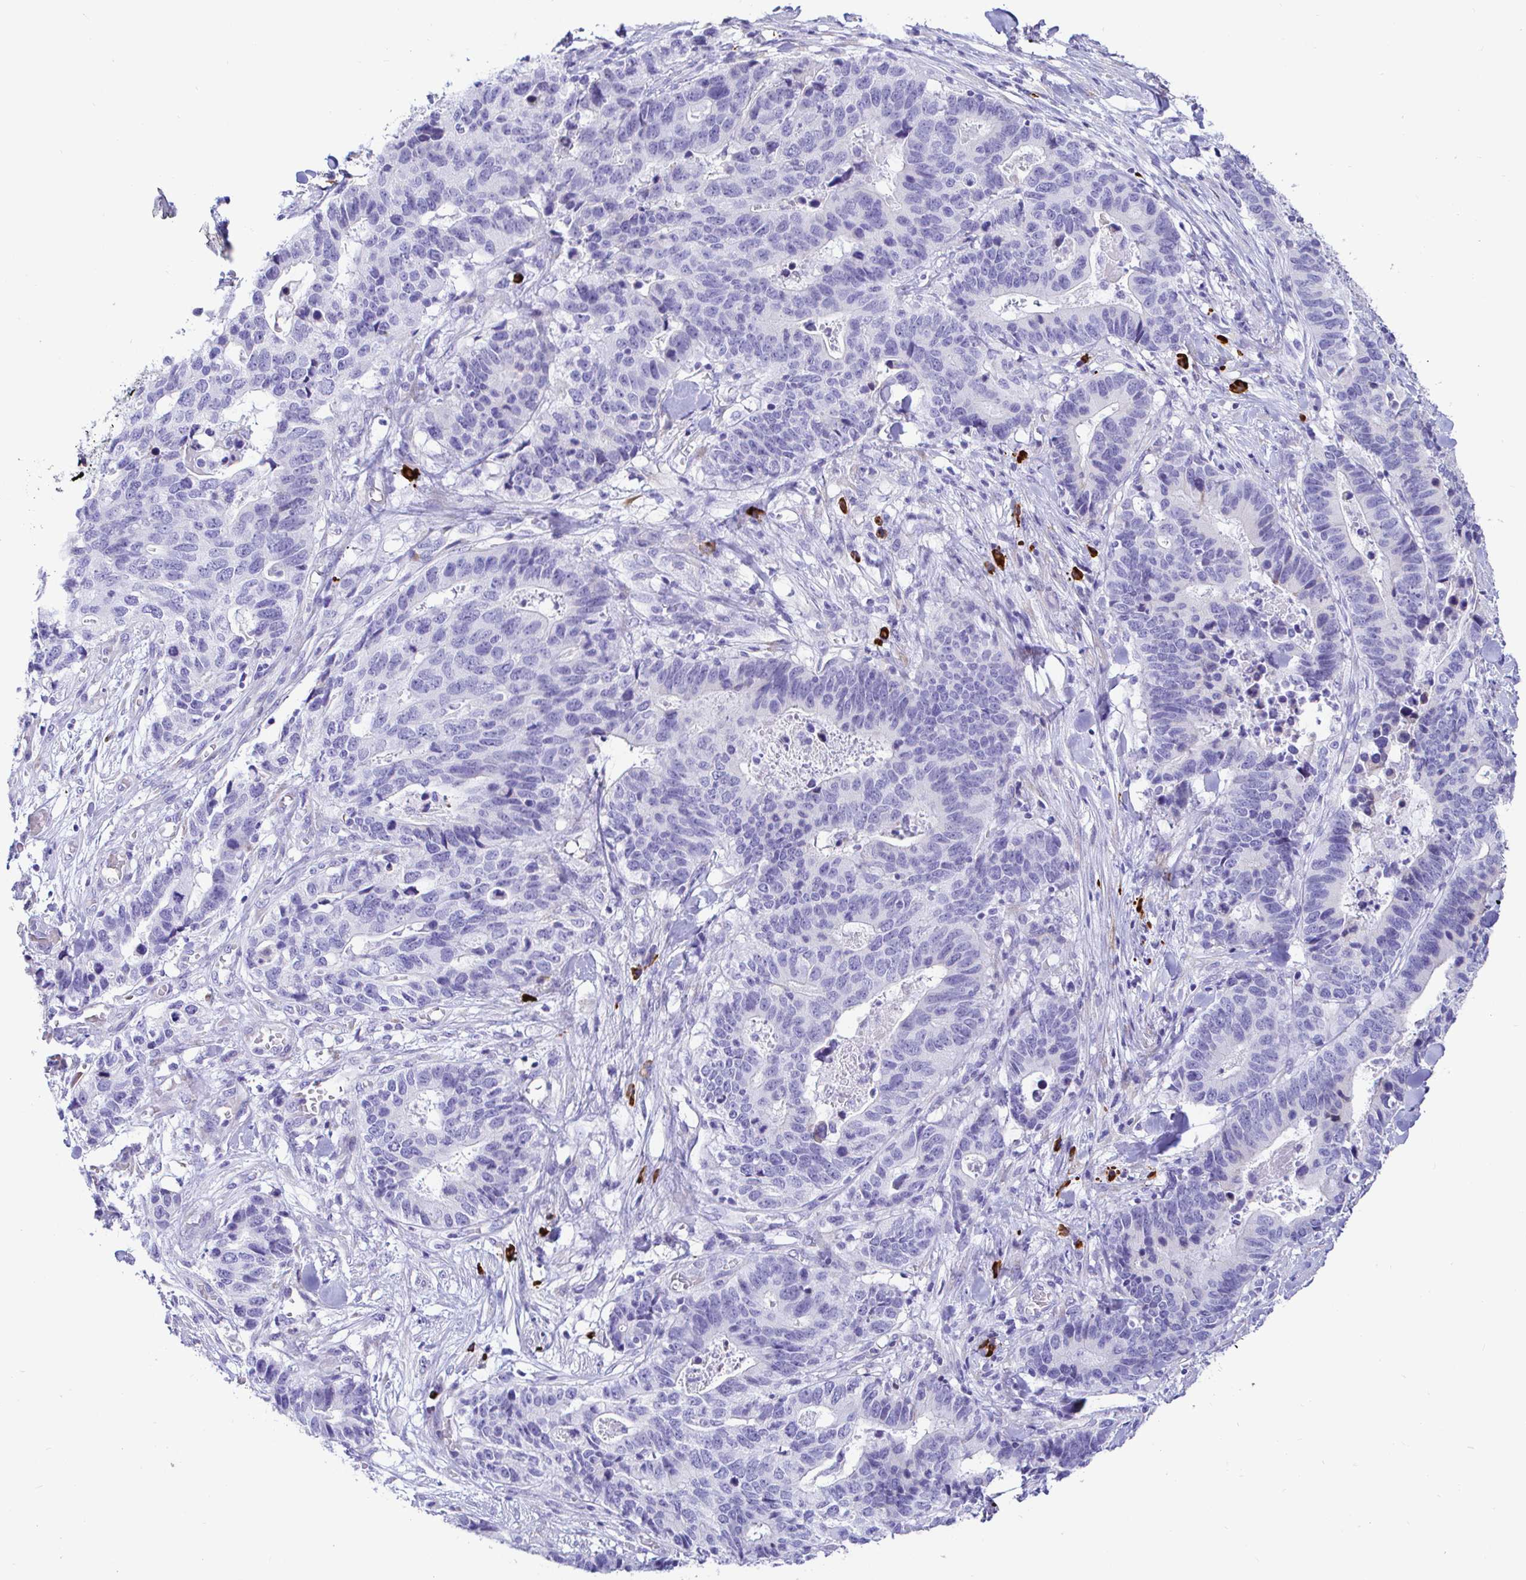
{"staining": {"intensity": "negative", "quantity": "none", "location": "none"}, "tissue": "stomach cancer", "cell_type": "Tumor cells", "image_type": "cancer", "snomed": [{"axis": "morphology", "description": "Adenocarcinoma, NOS"}, {"axis": "topography", "description": "Stomach, upper"}], "caption": "High power microscopy photomicrograph of an IHC image of stomach cancer, revealing no significant positivity in tumor cells.", "gene": "CCDC62", "patient": {"sex": "female", "age": 67}}